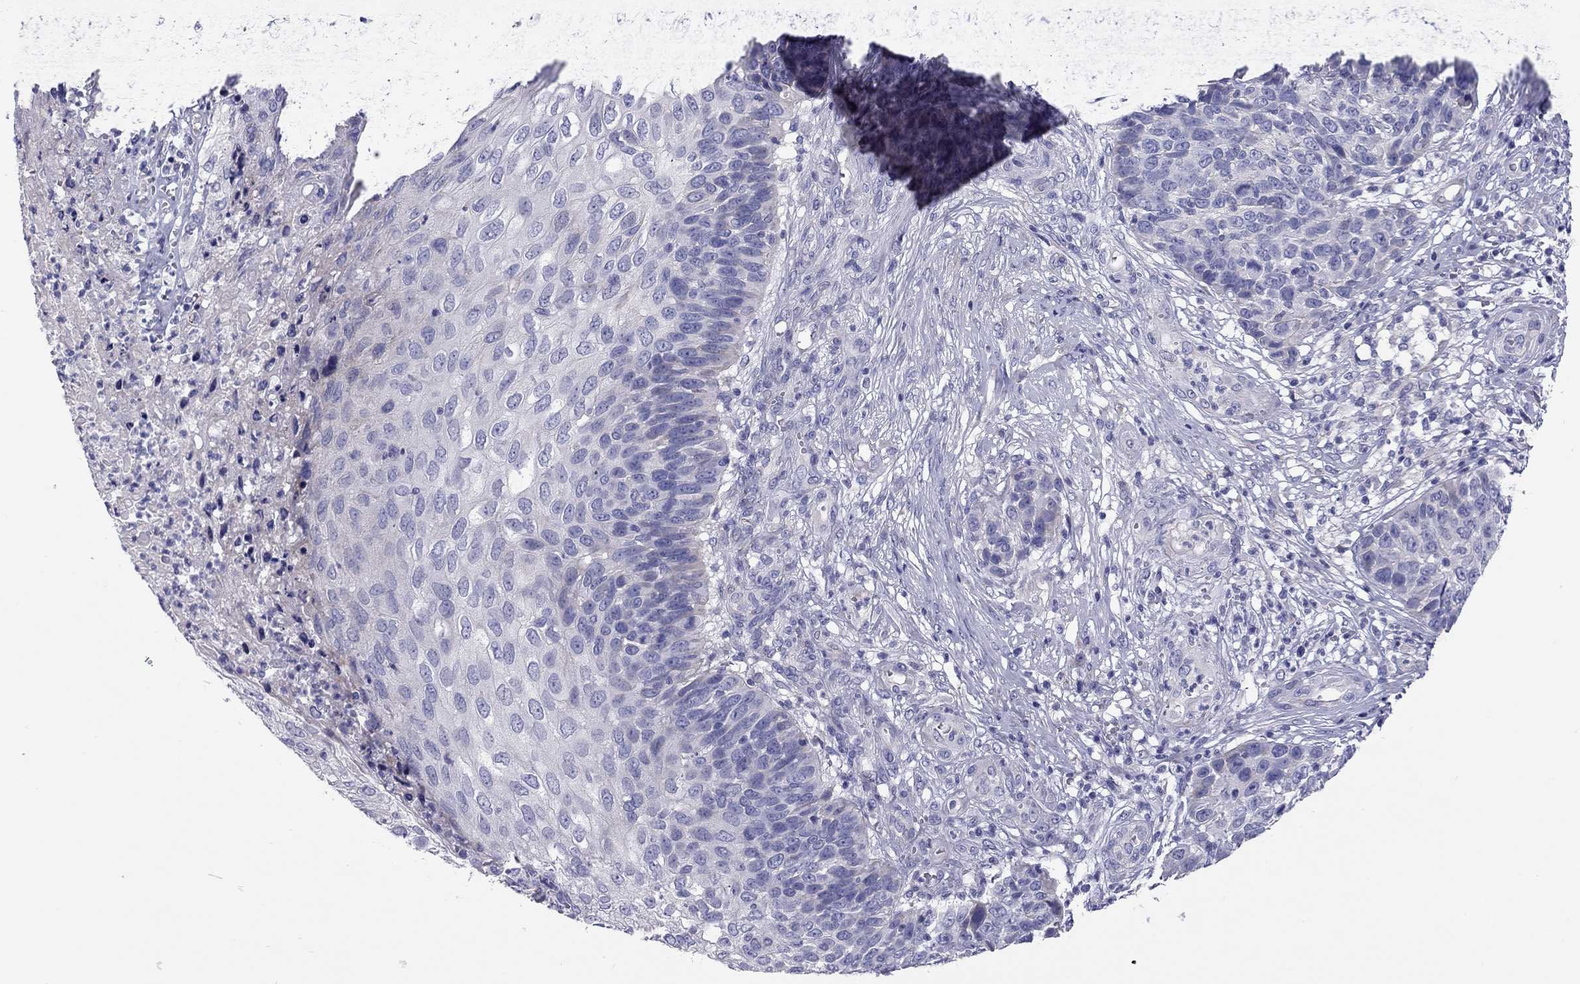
{"staining": {"intensity": "negative", "quantity": "none", "location": "none"}, "tissue": "skin cancer", "cell_type": "Tumor cells", "image_type": "cancer", "snomed": [{"axis": "morphology", "description": "Squamous cell carcinoma, NOS"}, {"axis": "topography", "description": "Skin"}], "caption": "Tumor cells are negative for protein expression in human skin squamous cell carcinoma. The staining was performed using DAB to visualize the protein expression in brown, while the nuclei were stained in blue with hematoxylin (Magnification: 20x).", "gene": "SCARB1", "patient": {"sex": "male", "age": 92}}